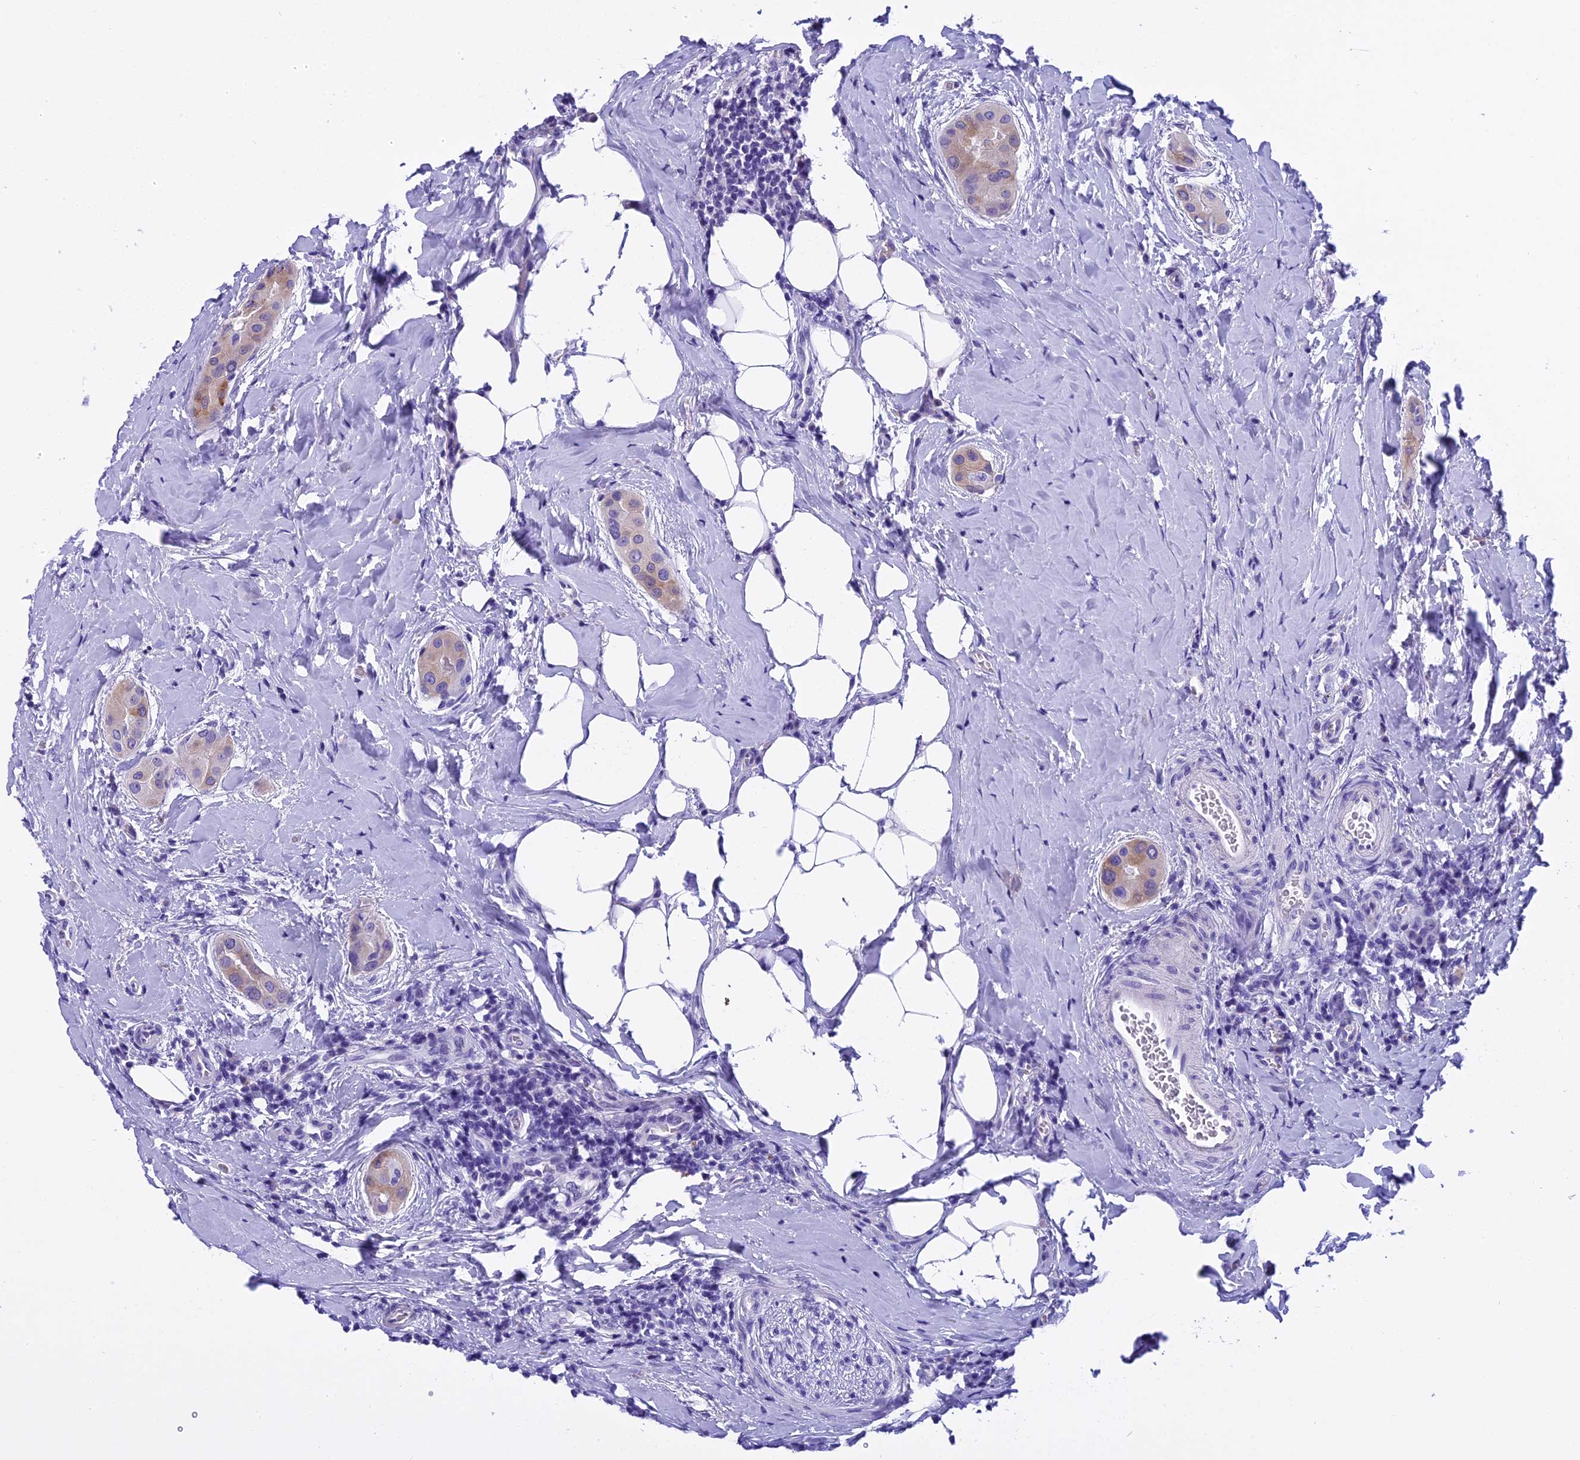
{"staining": {"intensity": "weak", "quantity": "25%-75%", "location": "cytoplasmic/membranous"}, "tissue": "thyroid cancer", "cell_type": "Tumor cells", "image_type": "cancer", "snomed": [{"axis": "morphology", "description": "Papillary adenocarcinoma, NOS"}, {"axis": "topography", "description": "Thyroid gland"}], "caption": "High-magnification brightfield microscopy of thyroid papillary adenocarcinoma stained with DAB (brown) and counterstained with hematoxylin (blue). tumor cells exhibit weak cytoplasmic/membranous expression is present in approximately25%-75% of cells.", "gene": "KCTD14", "patient": {"sex": "male", "age": 33}}